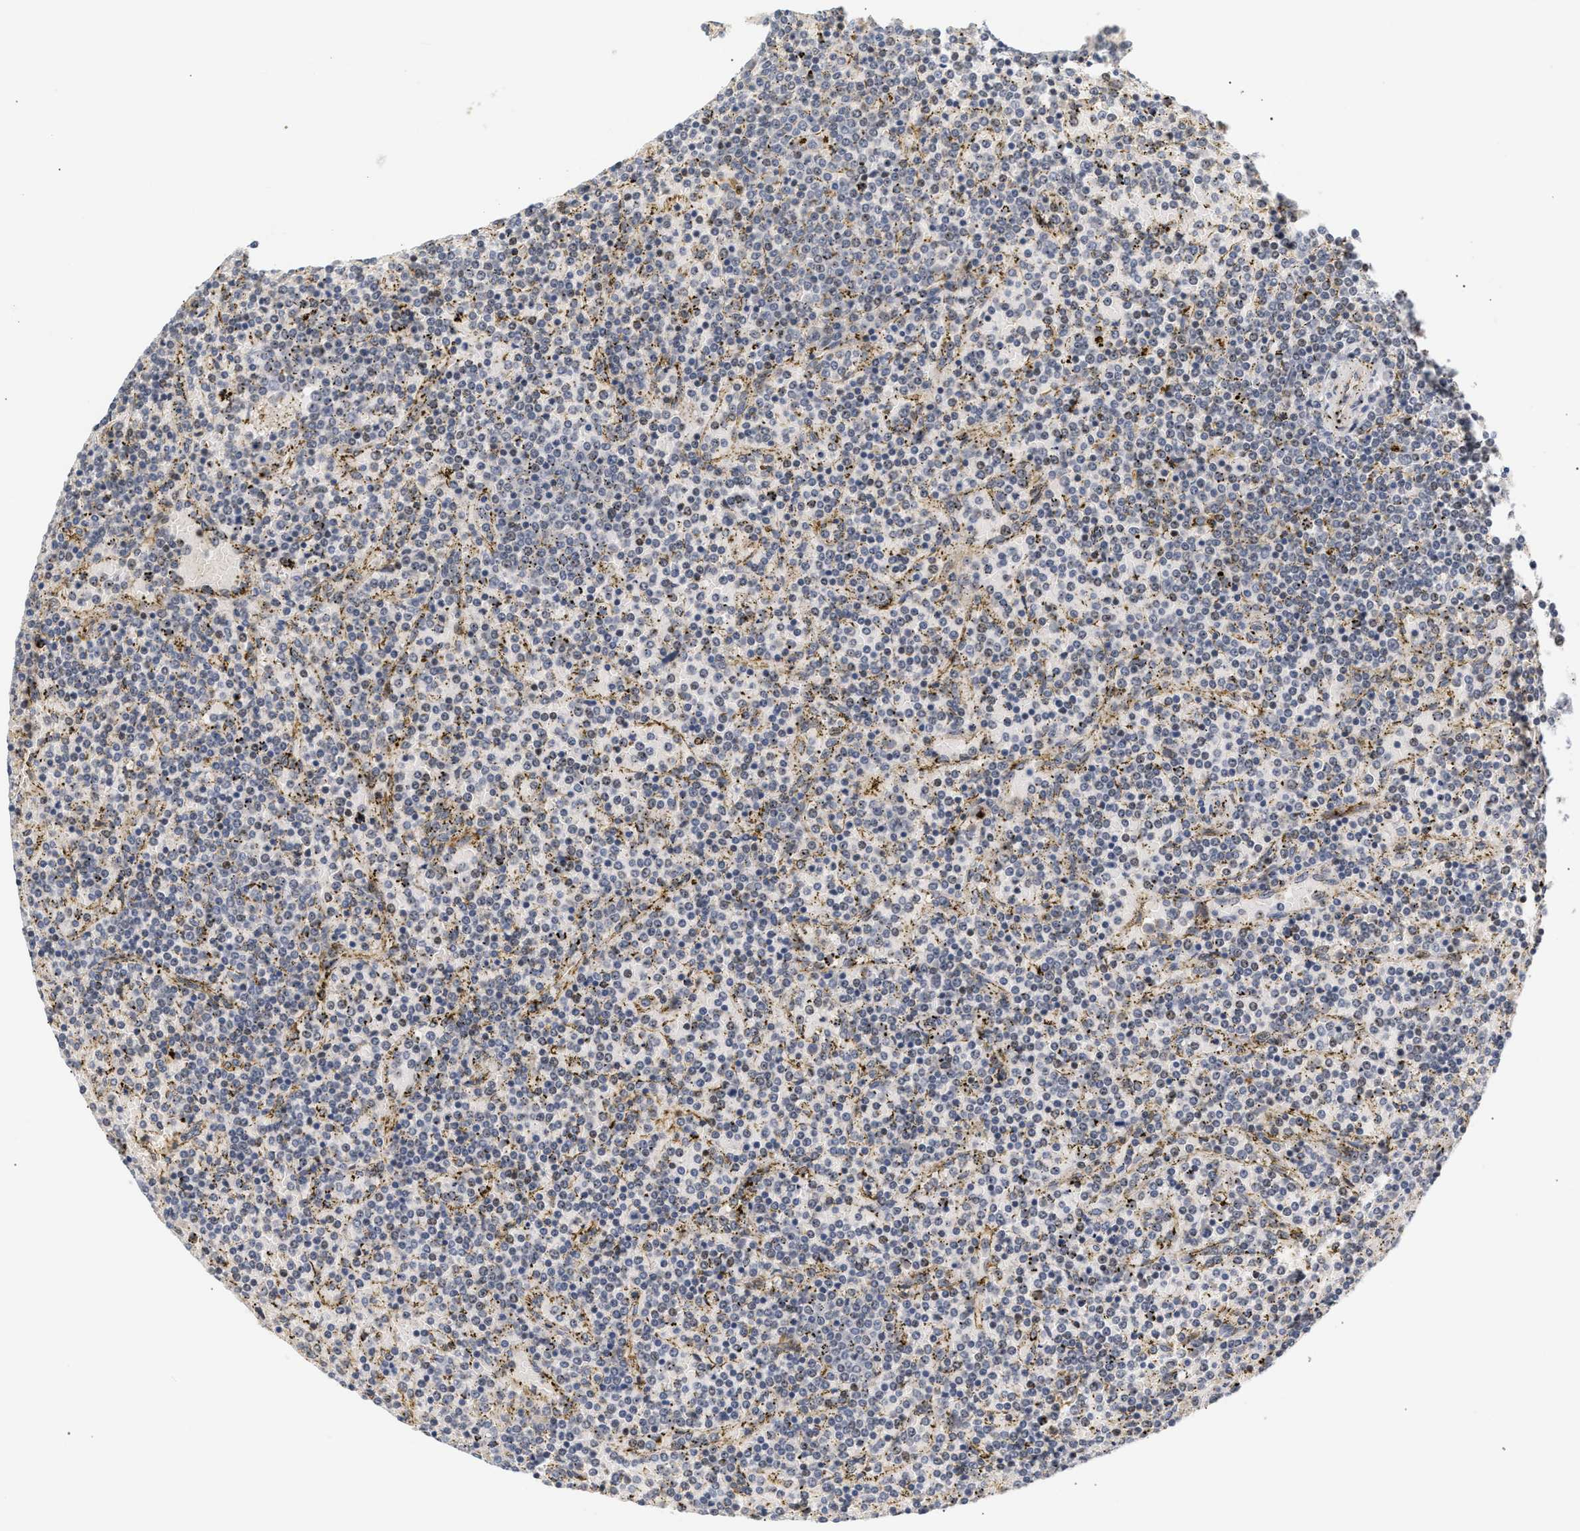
{"staining": {"intensity": "negative", "quantity": "none", "location": "none"}, "tissue": "lymphoma", "cell_type": "Tumor cells", "image_type": "cancer", "snomed": [{"axis": "morphology", "description": "Malignant lymphoma, non-Hodgkin's type, Low grade"}, {"axis": "topography", "description": "Spleen"}], "caption": "Histopathology image shows no protein expression in tumor cells of low-grade malignant lymphoma, non-Hodgkin's type tissue. (Brightfield microscopy of DAB (3,3'-diaminobenzidine) immunohistochemistry (IHC) at high magnification).", "gene": "PLXND1", "patient": {"sex": "female", "age": 77}}